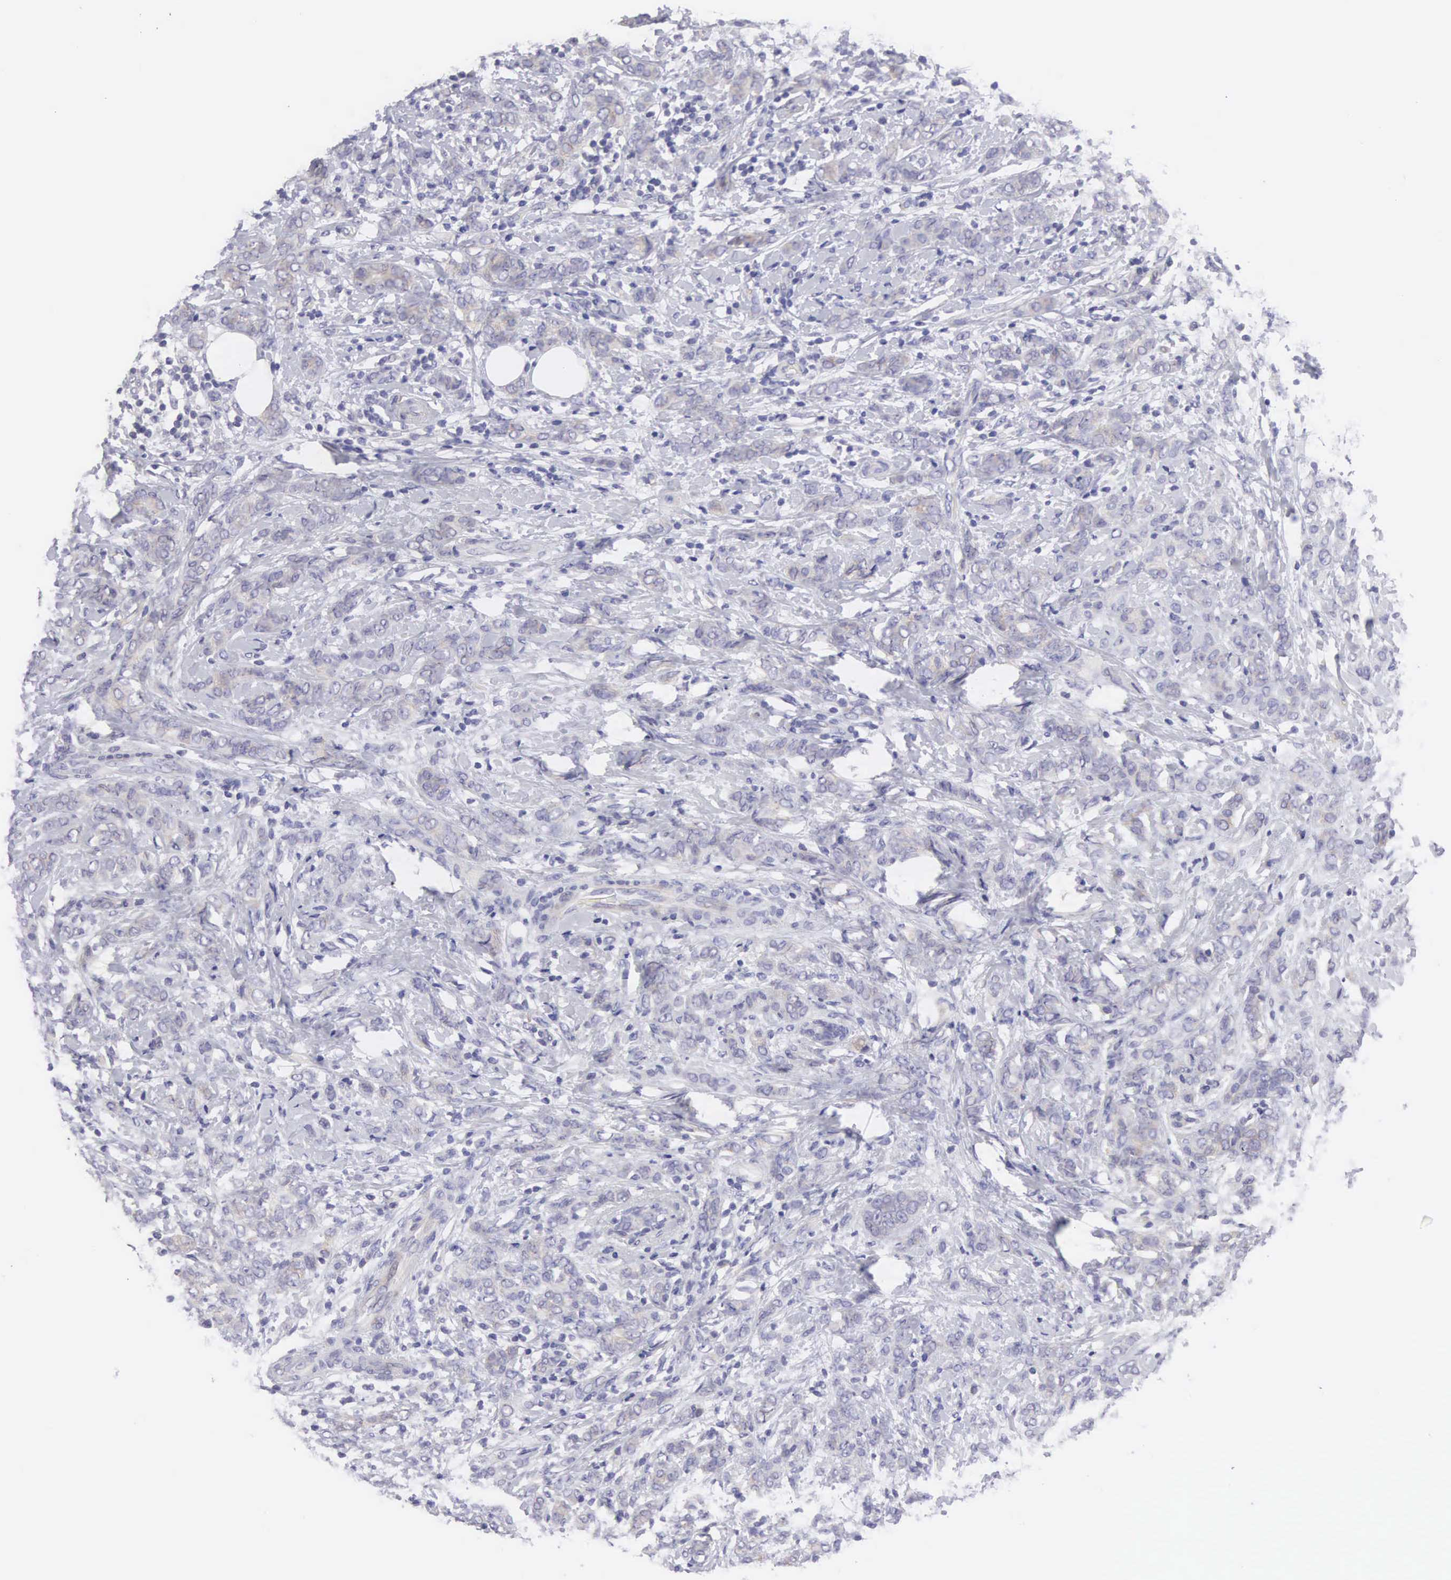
{"staining": {"intensity": "negative", "quantity": "none", "location": "none"}, "tissue": "breast cancer", "cell_type": "Tumor cells", "image_type": "cancer", "snomed": [{"axis": "morphology", "description": "Duct carcinoma"}, {"axis": "topography", "description": "Breast"}], "caption": "An immunohistochemistry (IHC) image of breast cancer is shown. There is no staining in tumor cells of breast cancer. Brightfield microscopy of immunohistochemistry (IHC) stained with DAB (brown) and hematoxylin (blue), captured at high magnification.", "gene": "SLITRK4", "patient": {"sex": "female", "age": 53}}